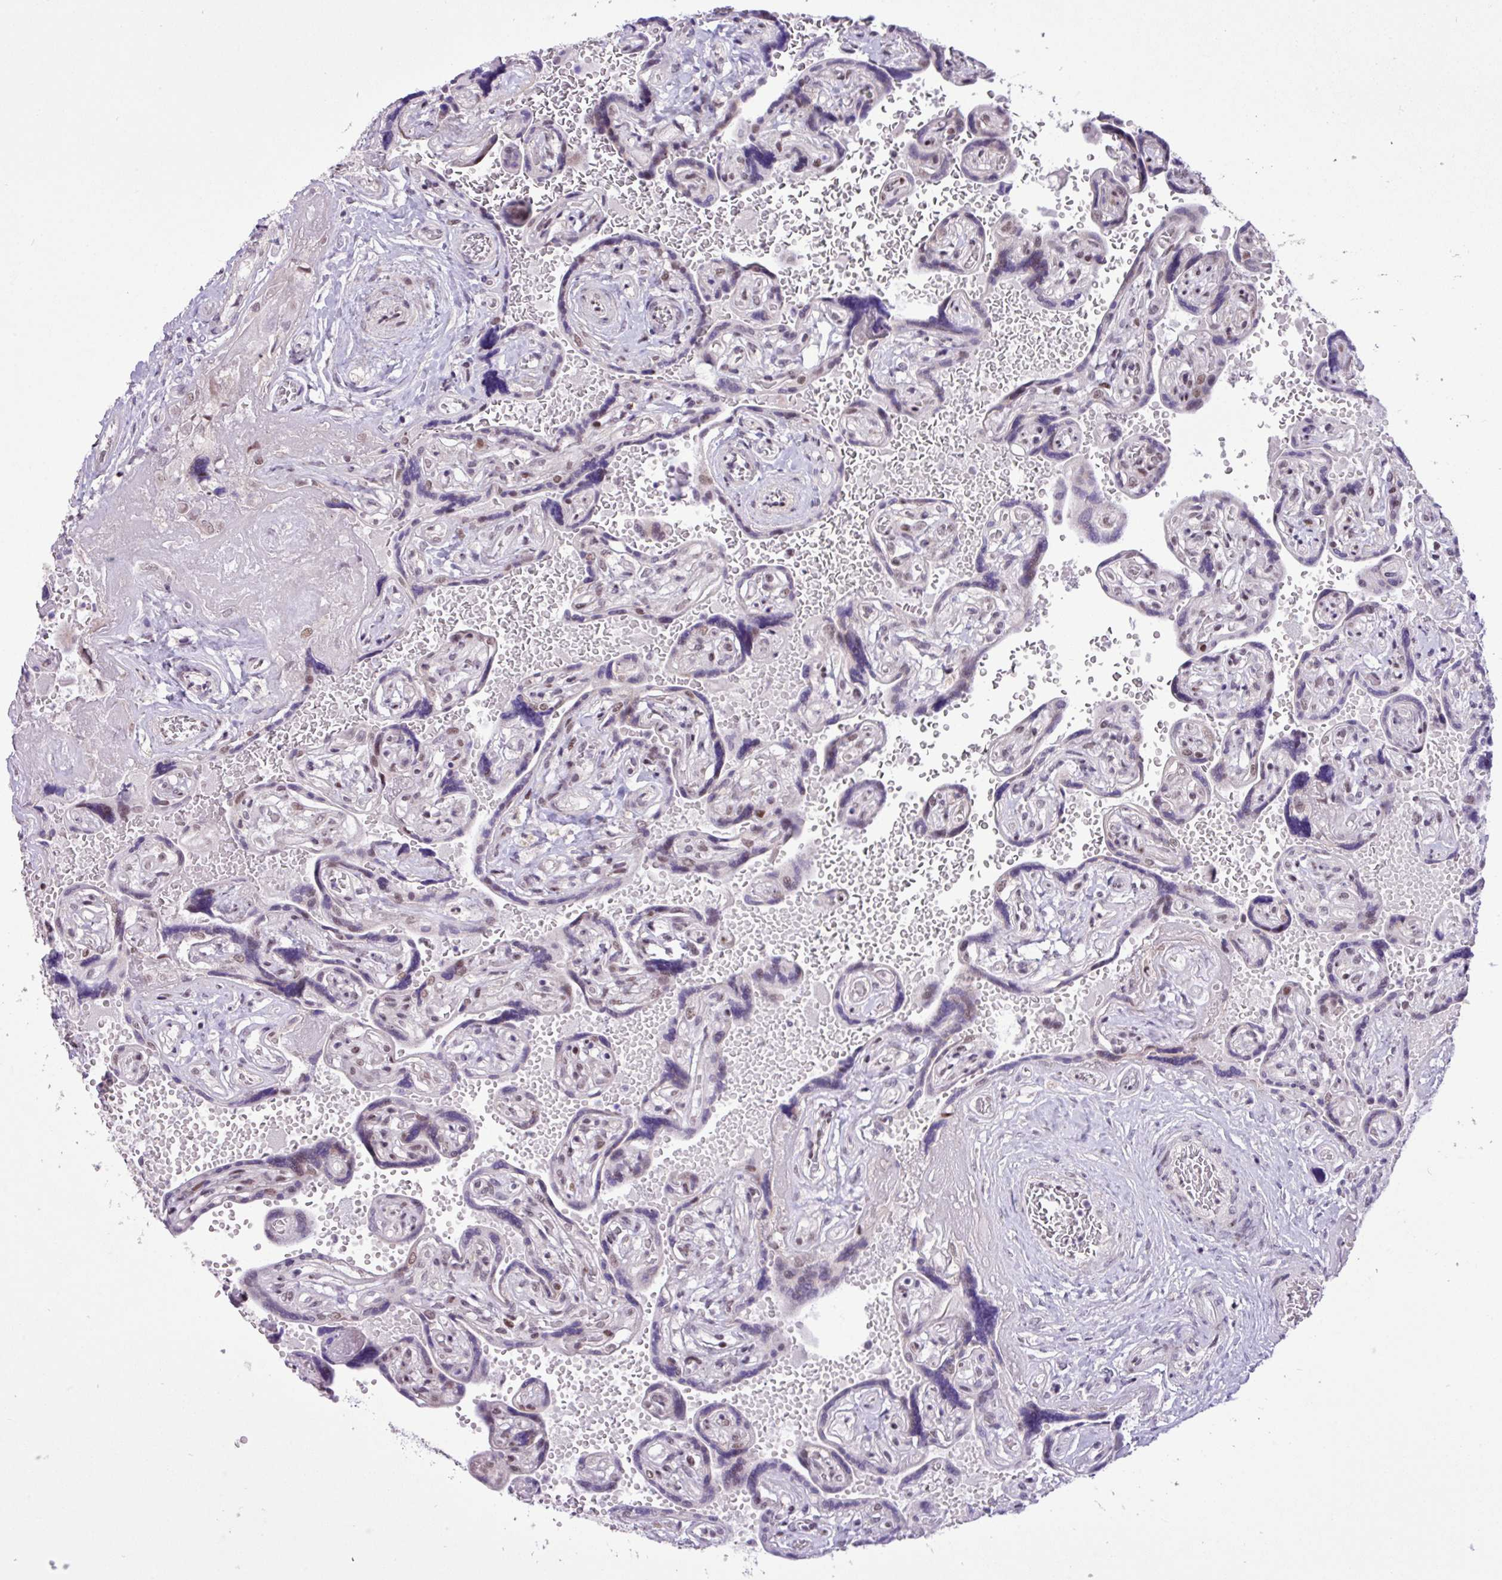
{"staining": {"intensity": "negative", "quantity": "none", "location": "none"}, "tissue": "placenta", "cell_type": "Trophoblastic cells", "image_type": "normal", "snomed": [{"axis": "morphology", "description": "Normal tissue, NOS"}, {"axis": "topography", "description": "Placenta"}], "caption": "This is a micrograph of IHC staining of unremarkable placenta, which shows no staining in trophoblastic cells.", "gene": "ZNF354A", "patient": {"sex": "female", "age": 32}}